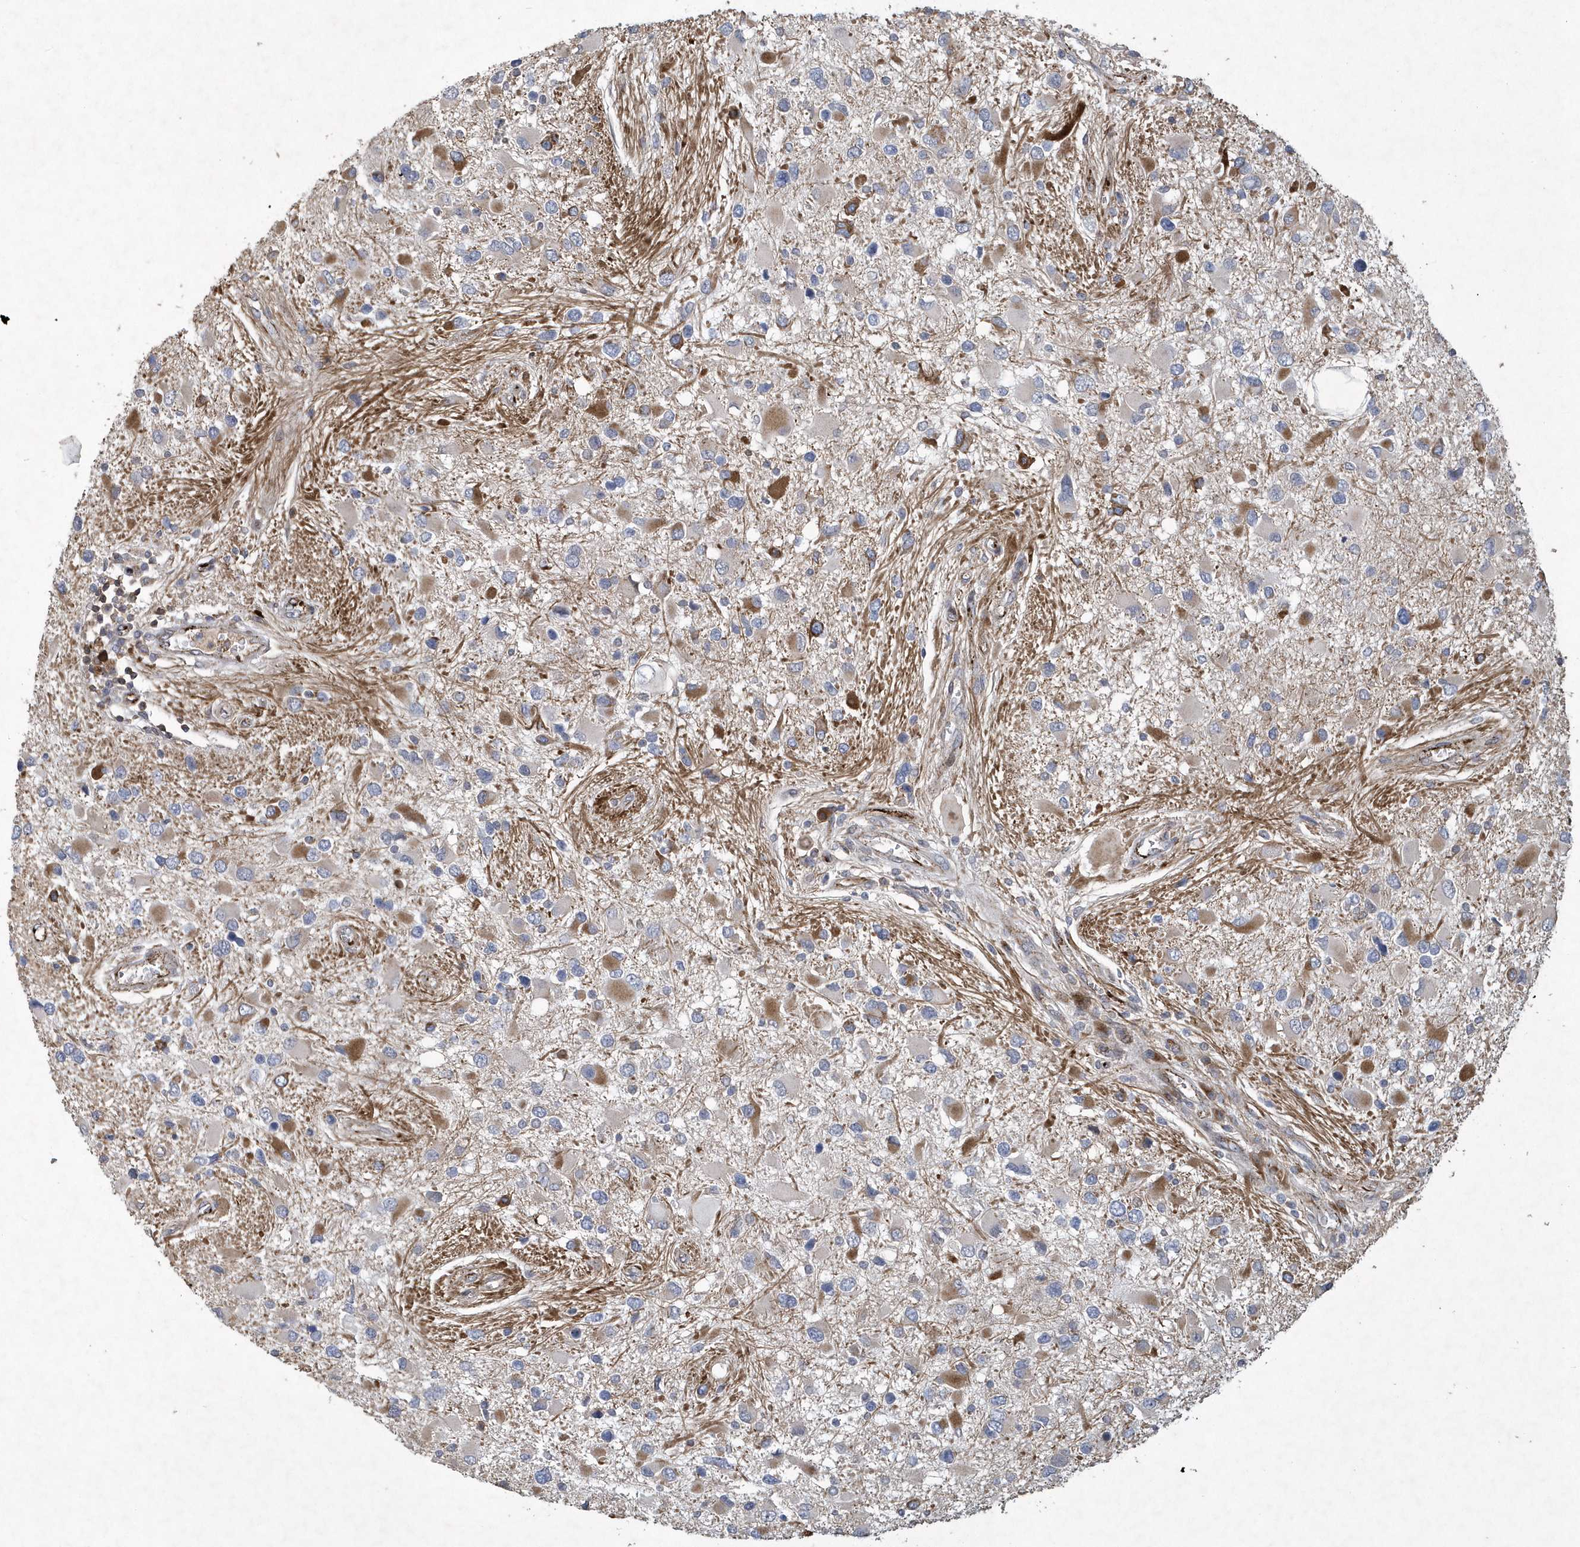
{"staining": {"intensity": "moderate", "quantity": "<25%", "location": "cytoplasmic/membranous"}, "tissue": "glioma", "cell_type": "Tumor cells", "image_type": "cancer", "snomed": [{"axis": "morphology", "description": "Glioma, malignant, High grade"}, {"axis": "topography", "description": "Brain"}], "caption": "Tumor cells display low levels of moderate cytoplasmic/membranous staining in approximately <25% of cells in malignant high-grade glioma. (DAB (3,3'-diaminobenzidine) IHC with brightfield microscopy, high magnification).", "gene": "N4BP2", "patient": {"sex": "male", "age": 53}}